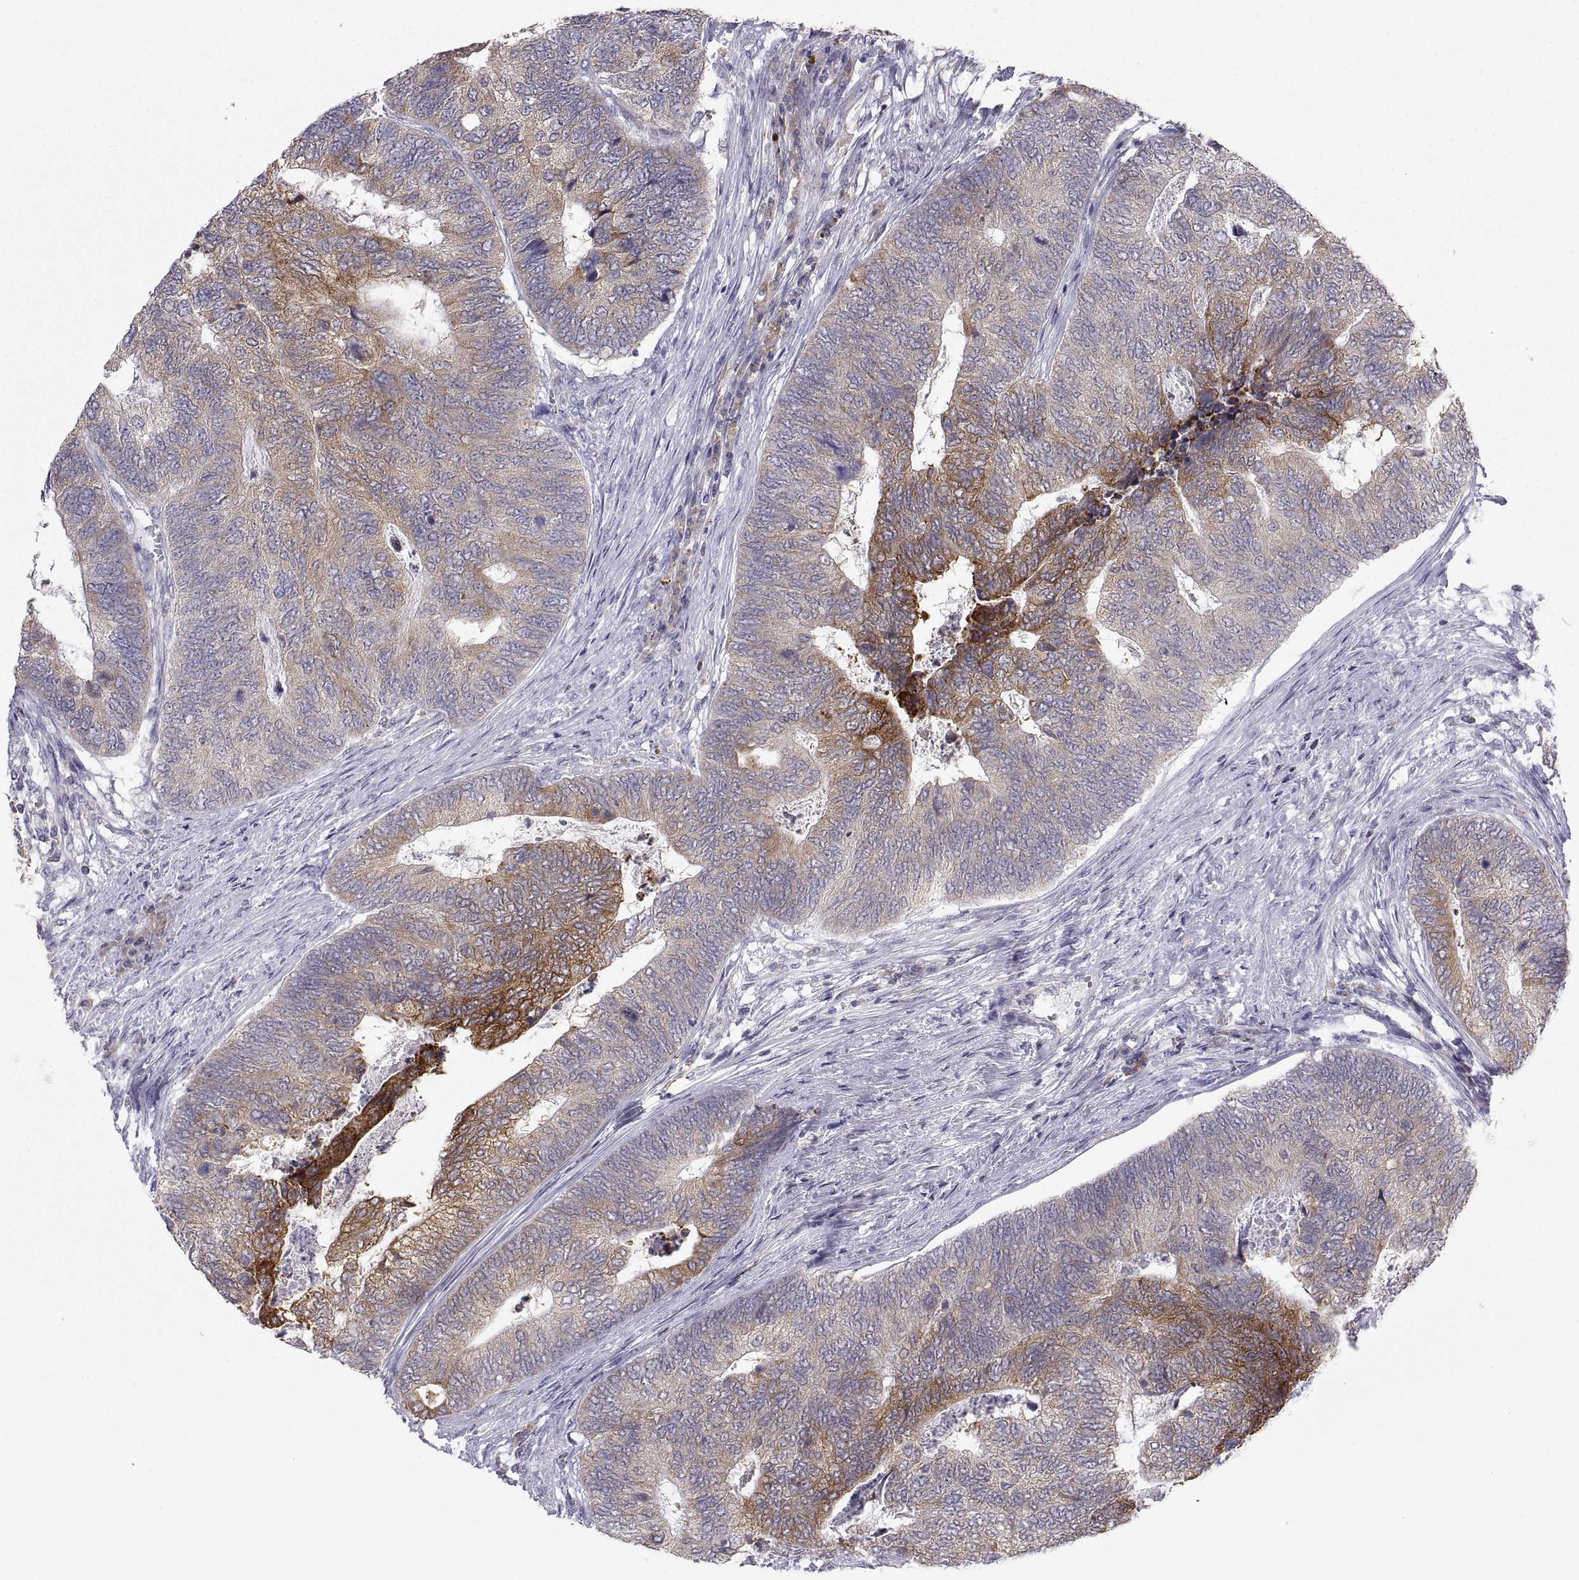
{"staining": {"intensity": "strong", "quantity": "<25%", "location": "cytoplasmic/membranous"}, "tissue": "colorectal cancer", "cell_type": "Tumor cells", "image_type": "cancer", "snomed": [{"axis": "morphology", "description": "Adenocarcinoma, NOS"}, {"axis": "topography", "description": "Colon"}], "caption": "Human colorectal cancer stained with a brown dye reveals strong cytoplasmic/membranous positive staining in about <25% of tumor cells.", "gene": "ERO1A", "patient": {"sex": "female", "age": 67}}